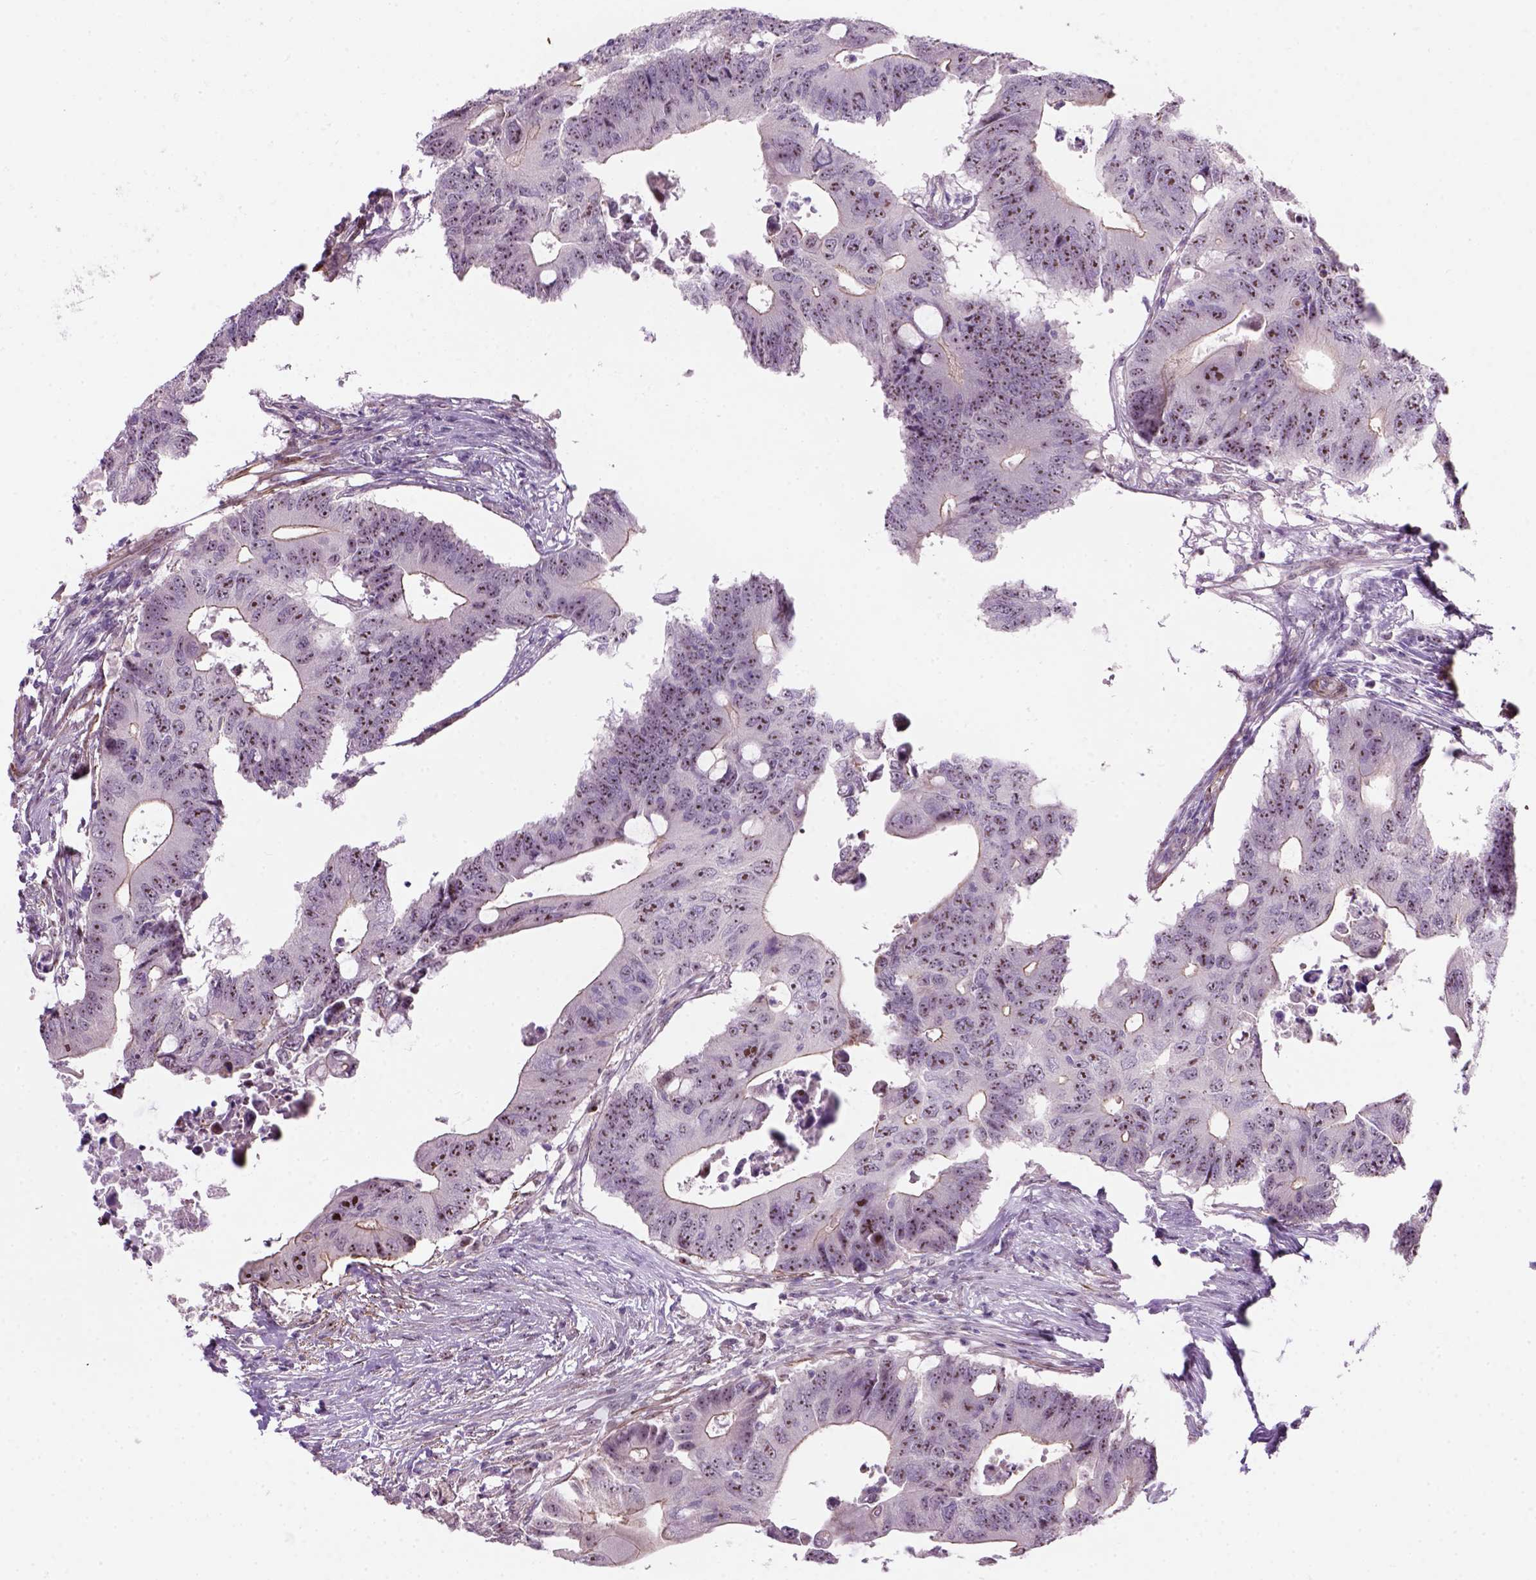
{"staining": {"intensity": "moderate", "quantity": ">75%", "location": "nuclear"}, "tissue": "colorectal cancer", "cell_type": "Tumor cells", "image_type": "cancer", "snomed": [{"axis": "morphology", "description": "Adenocarcinoma, NOS"}, {"axis": "topography", "description": "Colon"}], "caption": "Brown immunohistochemical staining in colorectal cancer reveals moderate nuclear expression in approximately >75% of tumor cells. The staining was performed using DAB to visualize the protein expression in brown, while the nuclei were stained in blue with hematoxylin (Magnification: 20x).", "gene": "RRS1", "patient": {"sex": "male", "age": 71}}